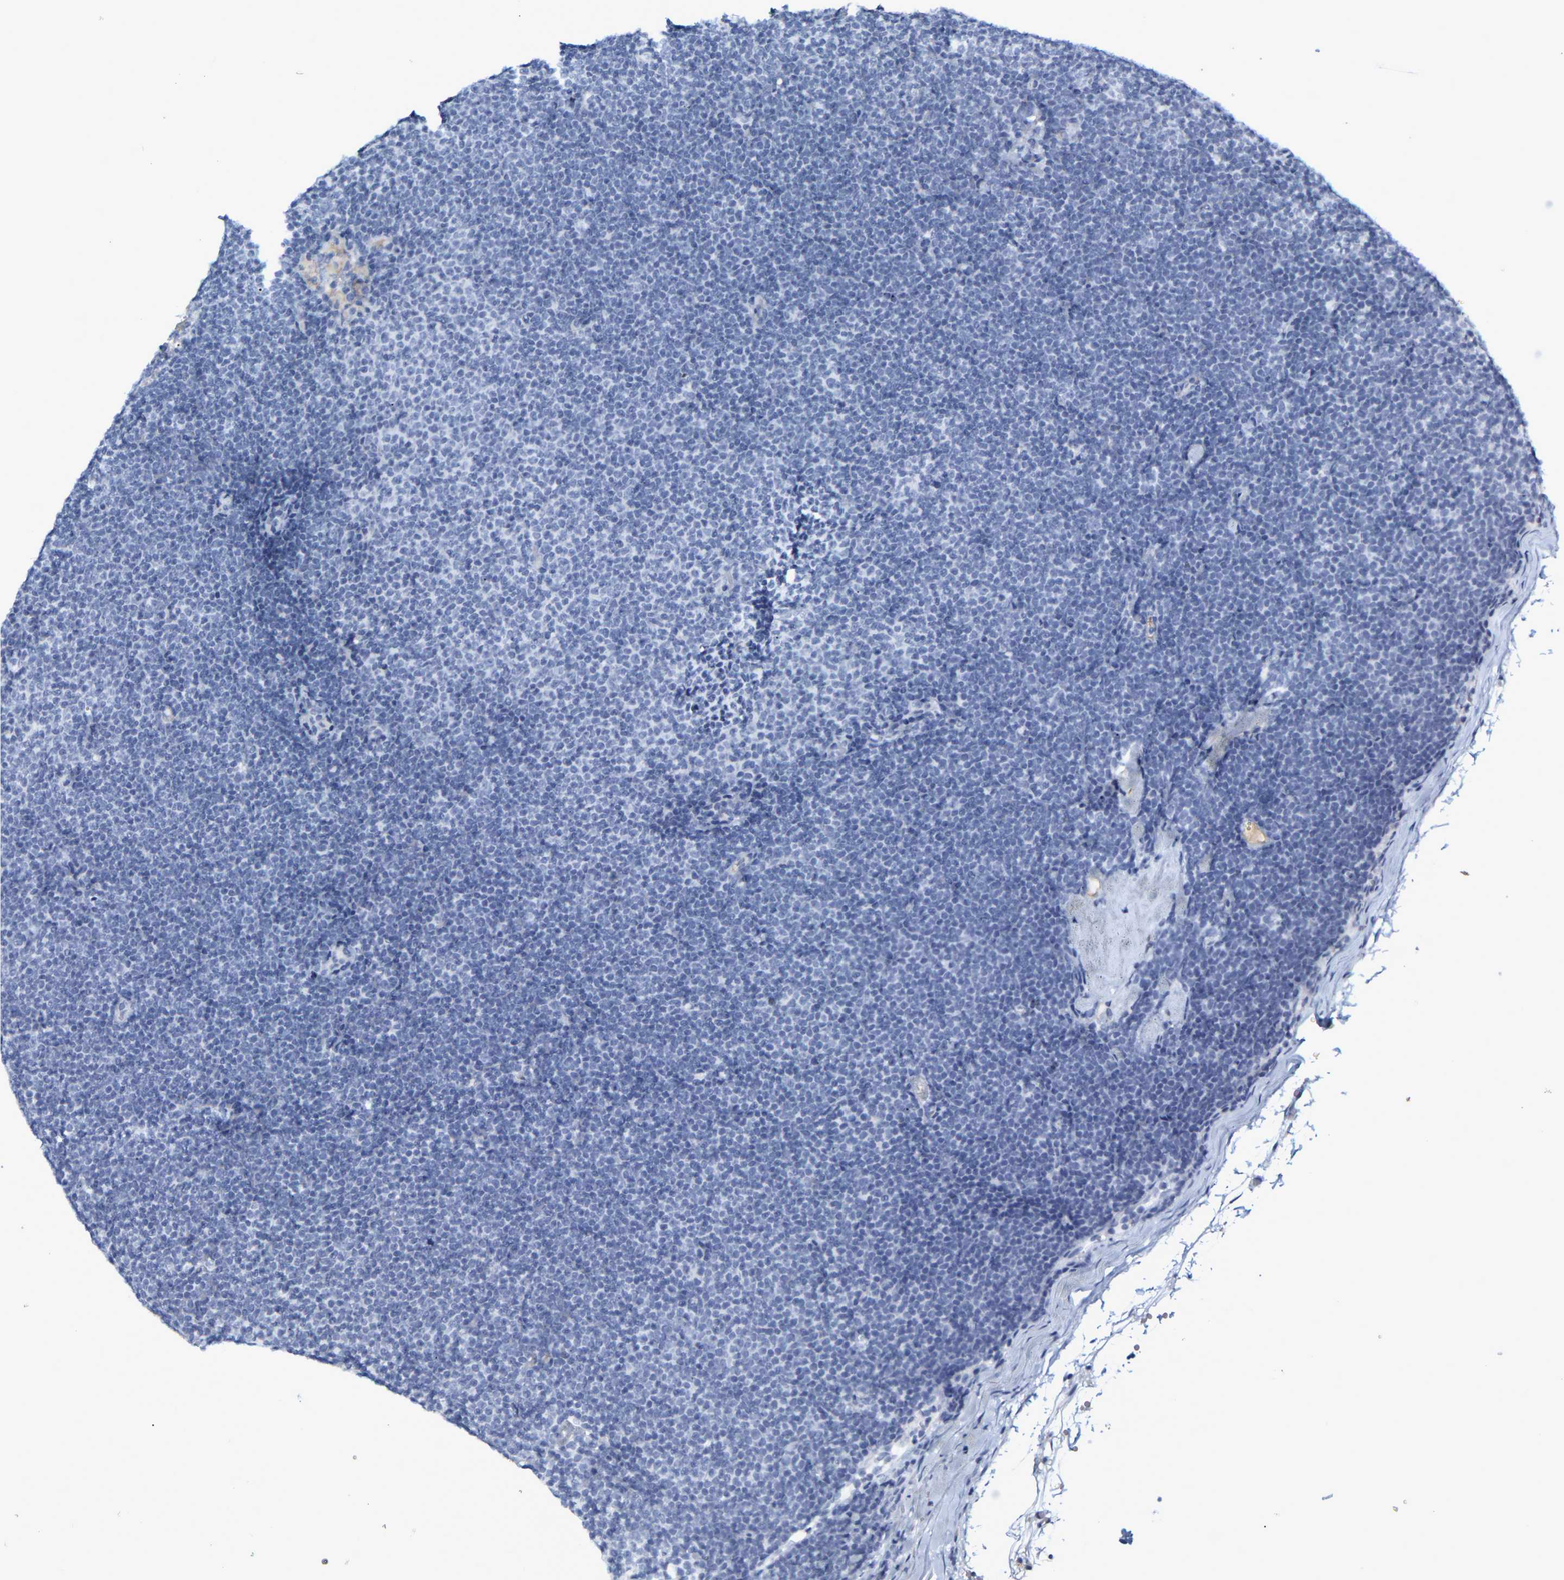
{"staining": {"intensity": "negative", "quantity": "none", "location": "none"}, "tissue": "lymphoma", "cell_type": "Tumor cells", "image_type": "cancer", "snomed": [{"axis": "morphology", "description": "Malignant lymphoma, non-Hodgkin's type, Low grade"}, {"axis": "topography", "description": "Lymph node"}], "caption": "Immunohistochemistry histopathology image of human lymphoma stained for a protein (brown), which demonstrates no positivity in tumor cells.", "gene": "GNAS", "patient": {"sex": "female", "age": 53}}